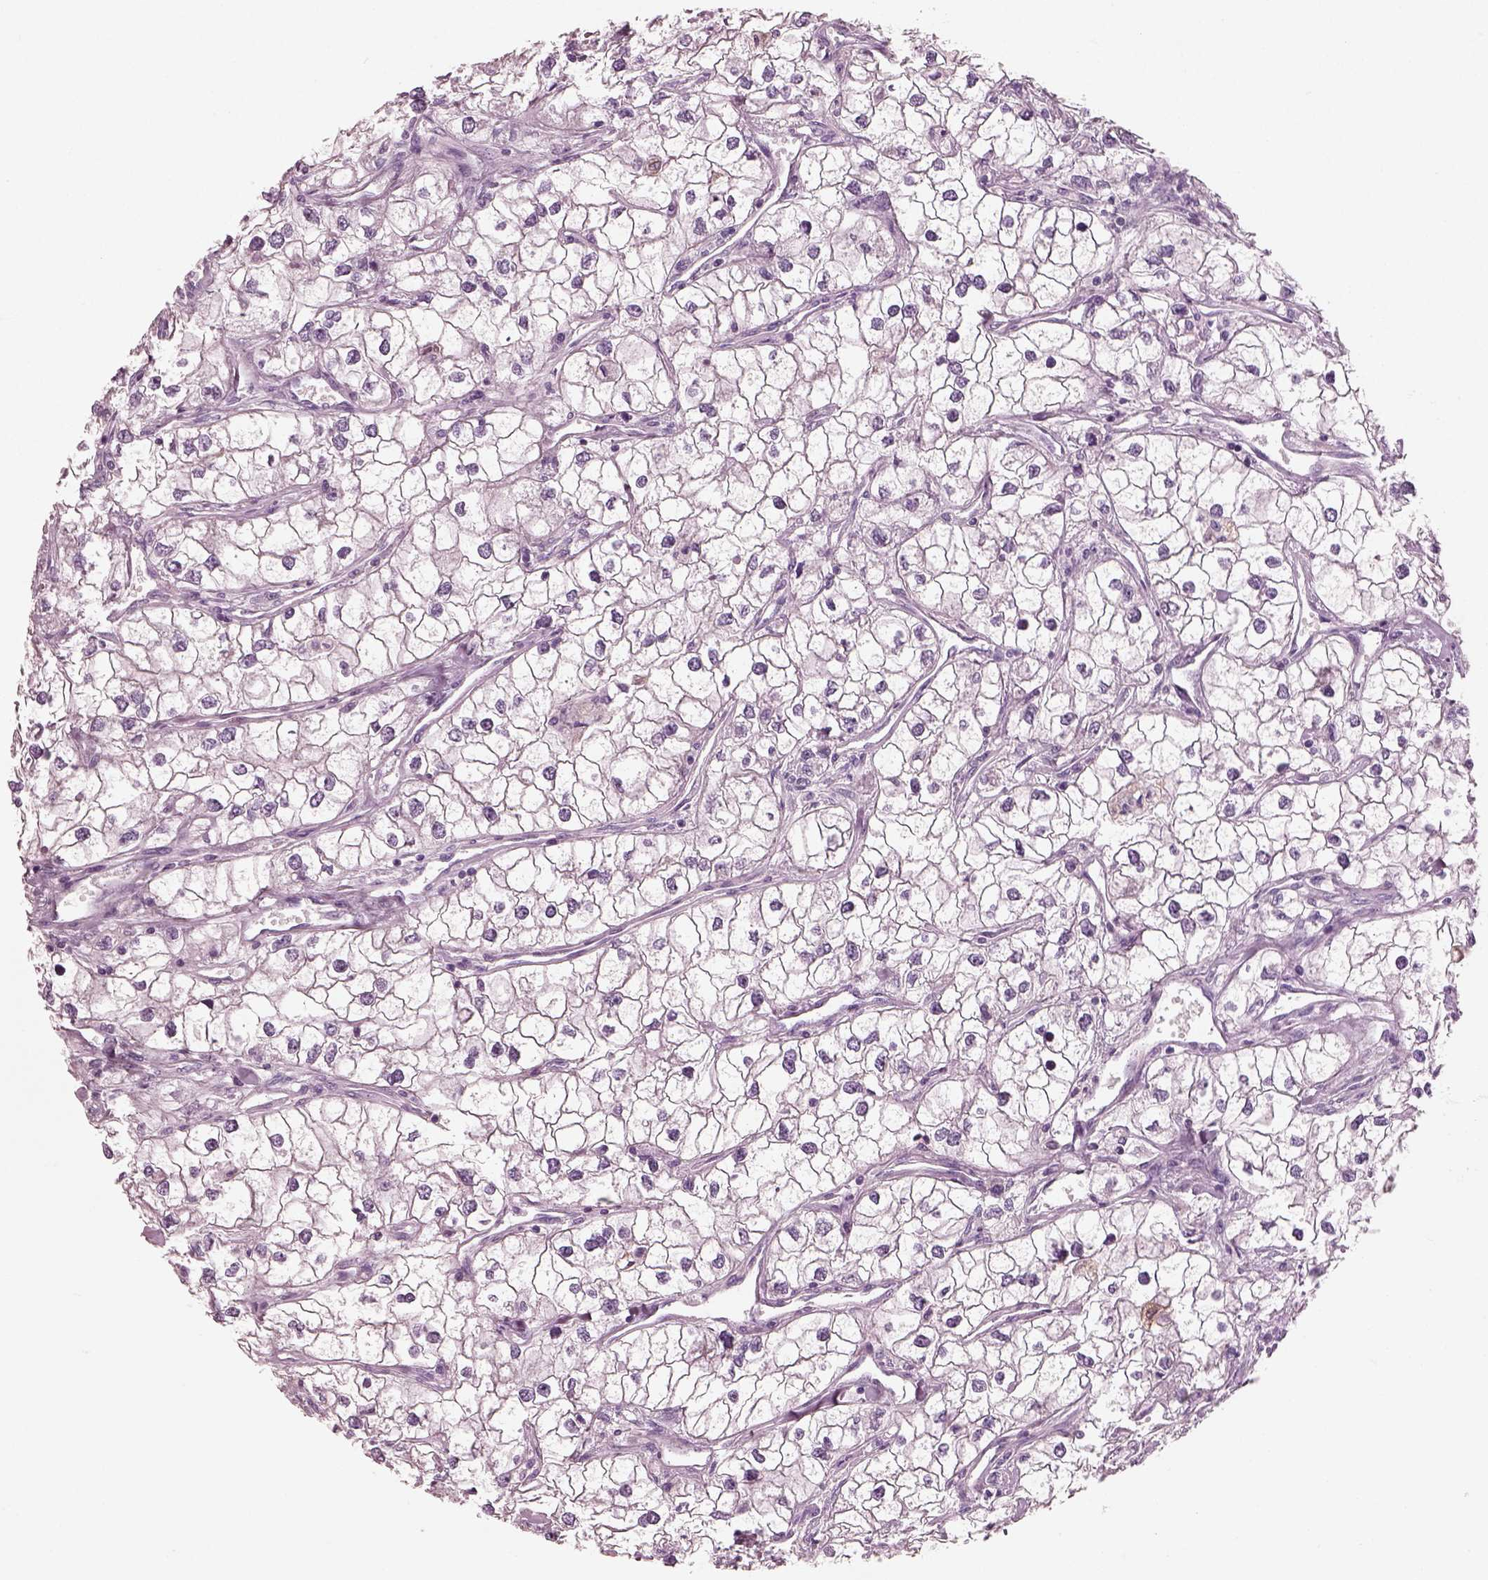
{"staining": {"intensity": "negative", "quantity": "none", "location": "none"}, "tissue": "renal cancer", "cell_type": "Tumor cells", "image_type": "cancer", "snomed": [{"axis": "morphology", "description": "Adenocarcinoma, NOS"}, {"axis": "topography", "description": "Kidney"}], "caption": "DAB immunohistochemical staining of human renal cancer displays no significant staining in tumor cells. The staining was performed using DAB to visualize the protein expression in brown, while the nuclei were stained in blue with hematoxylin (Magnification: 20x).", "gene": "SLC27A2", "patient": {"sex": "male", "age": 59}}